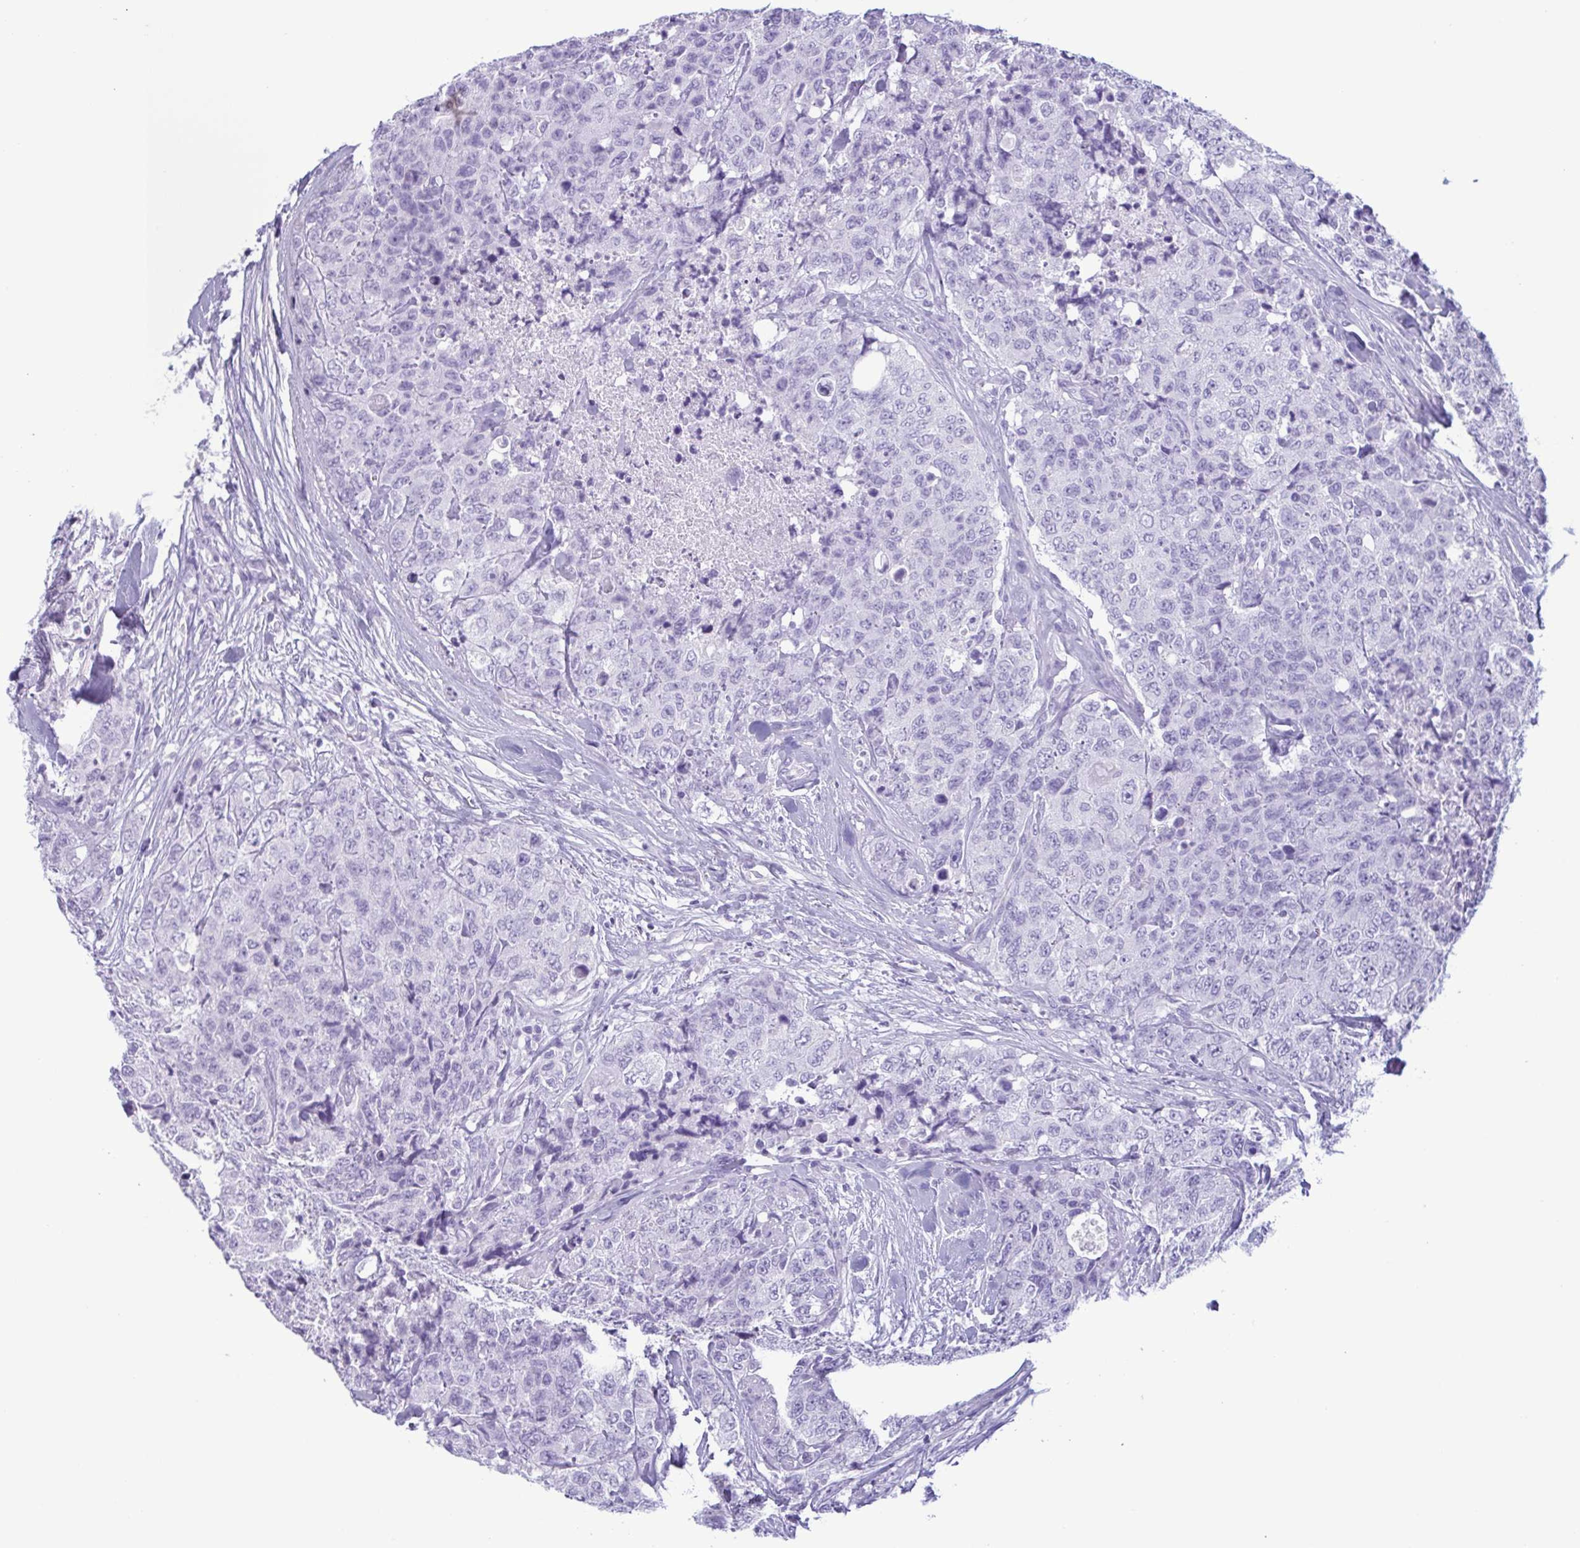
{"staining": {"intensity": "negative", "quantity": "none", "location": "none"}, "tissue": "urothelial cancer", "cell_type": "Tumor cells", "image_type": "cancer", "snomed": [{"axis": "morphology", "description": "Urothelial carcinoma, High grade"}, {"axis": "topography", "description": "Urinary bladder"}], "caption": "High magnification brightfield microscopy of urothelial cancer stained with DAB (3,3'-diaminobenzidine) (brown) and counterstained with hematoxylin (blue): tumor cells show no significant expression.", "gene": "LTF", "patient": {"sex": "female", "age": 78}}